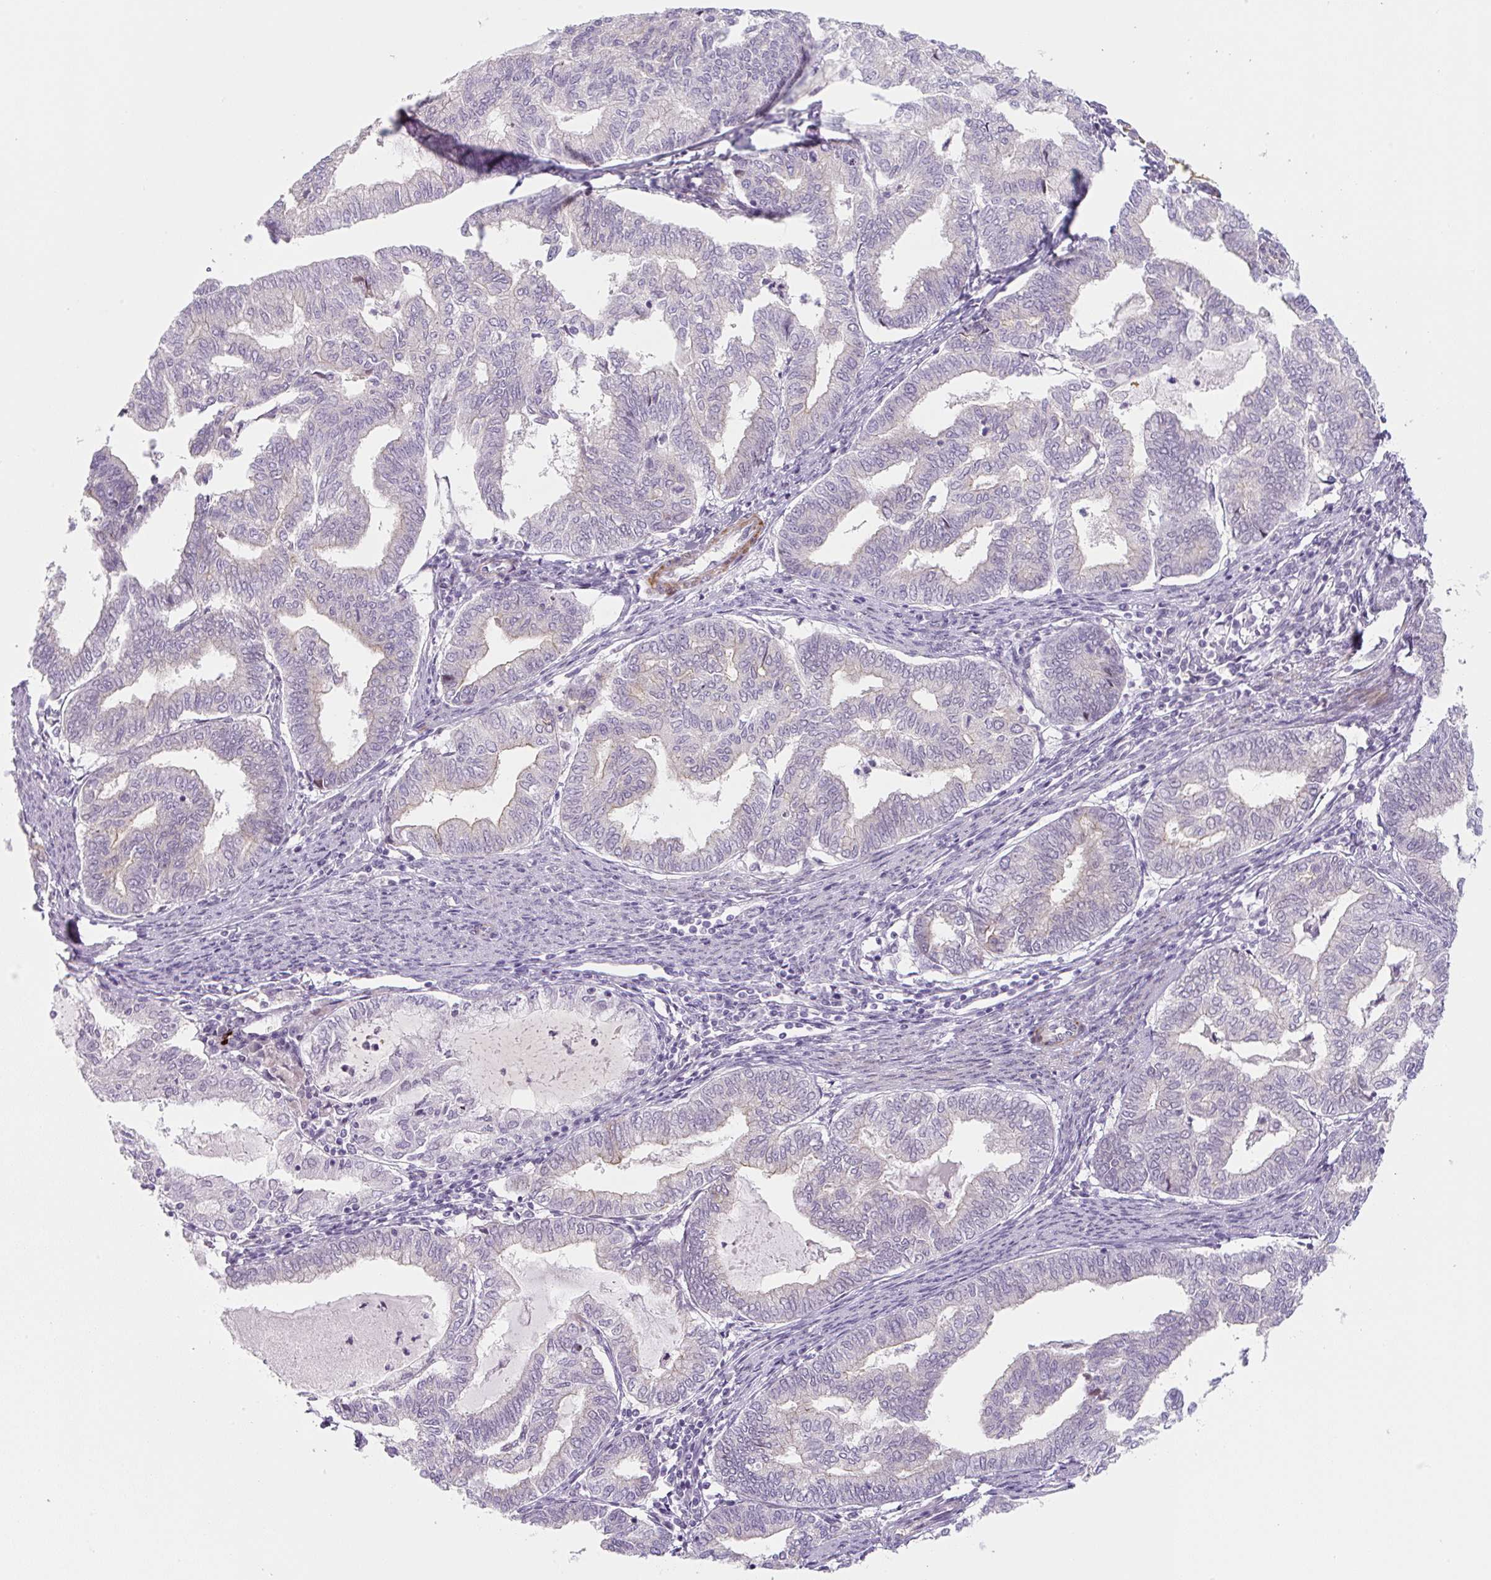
{"staining": {"intensity": "negative", "quantity": "none", "location": "none"}, "tissue": "endometrial cancer", "cell_type": "Tumor cells", "image_type": "cancer", "snomed": [{"axis": "morphology", "description": "Adenocarcinoma, NOS"}, {"axis": "topography", "description": "Endometrium"}], "caption": "Tumor cells show no significant protein staining in endometrial adenocarcinoma.", "gene": "PRM1", "patient": {"sex": "female", "age": 79}}